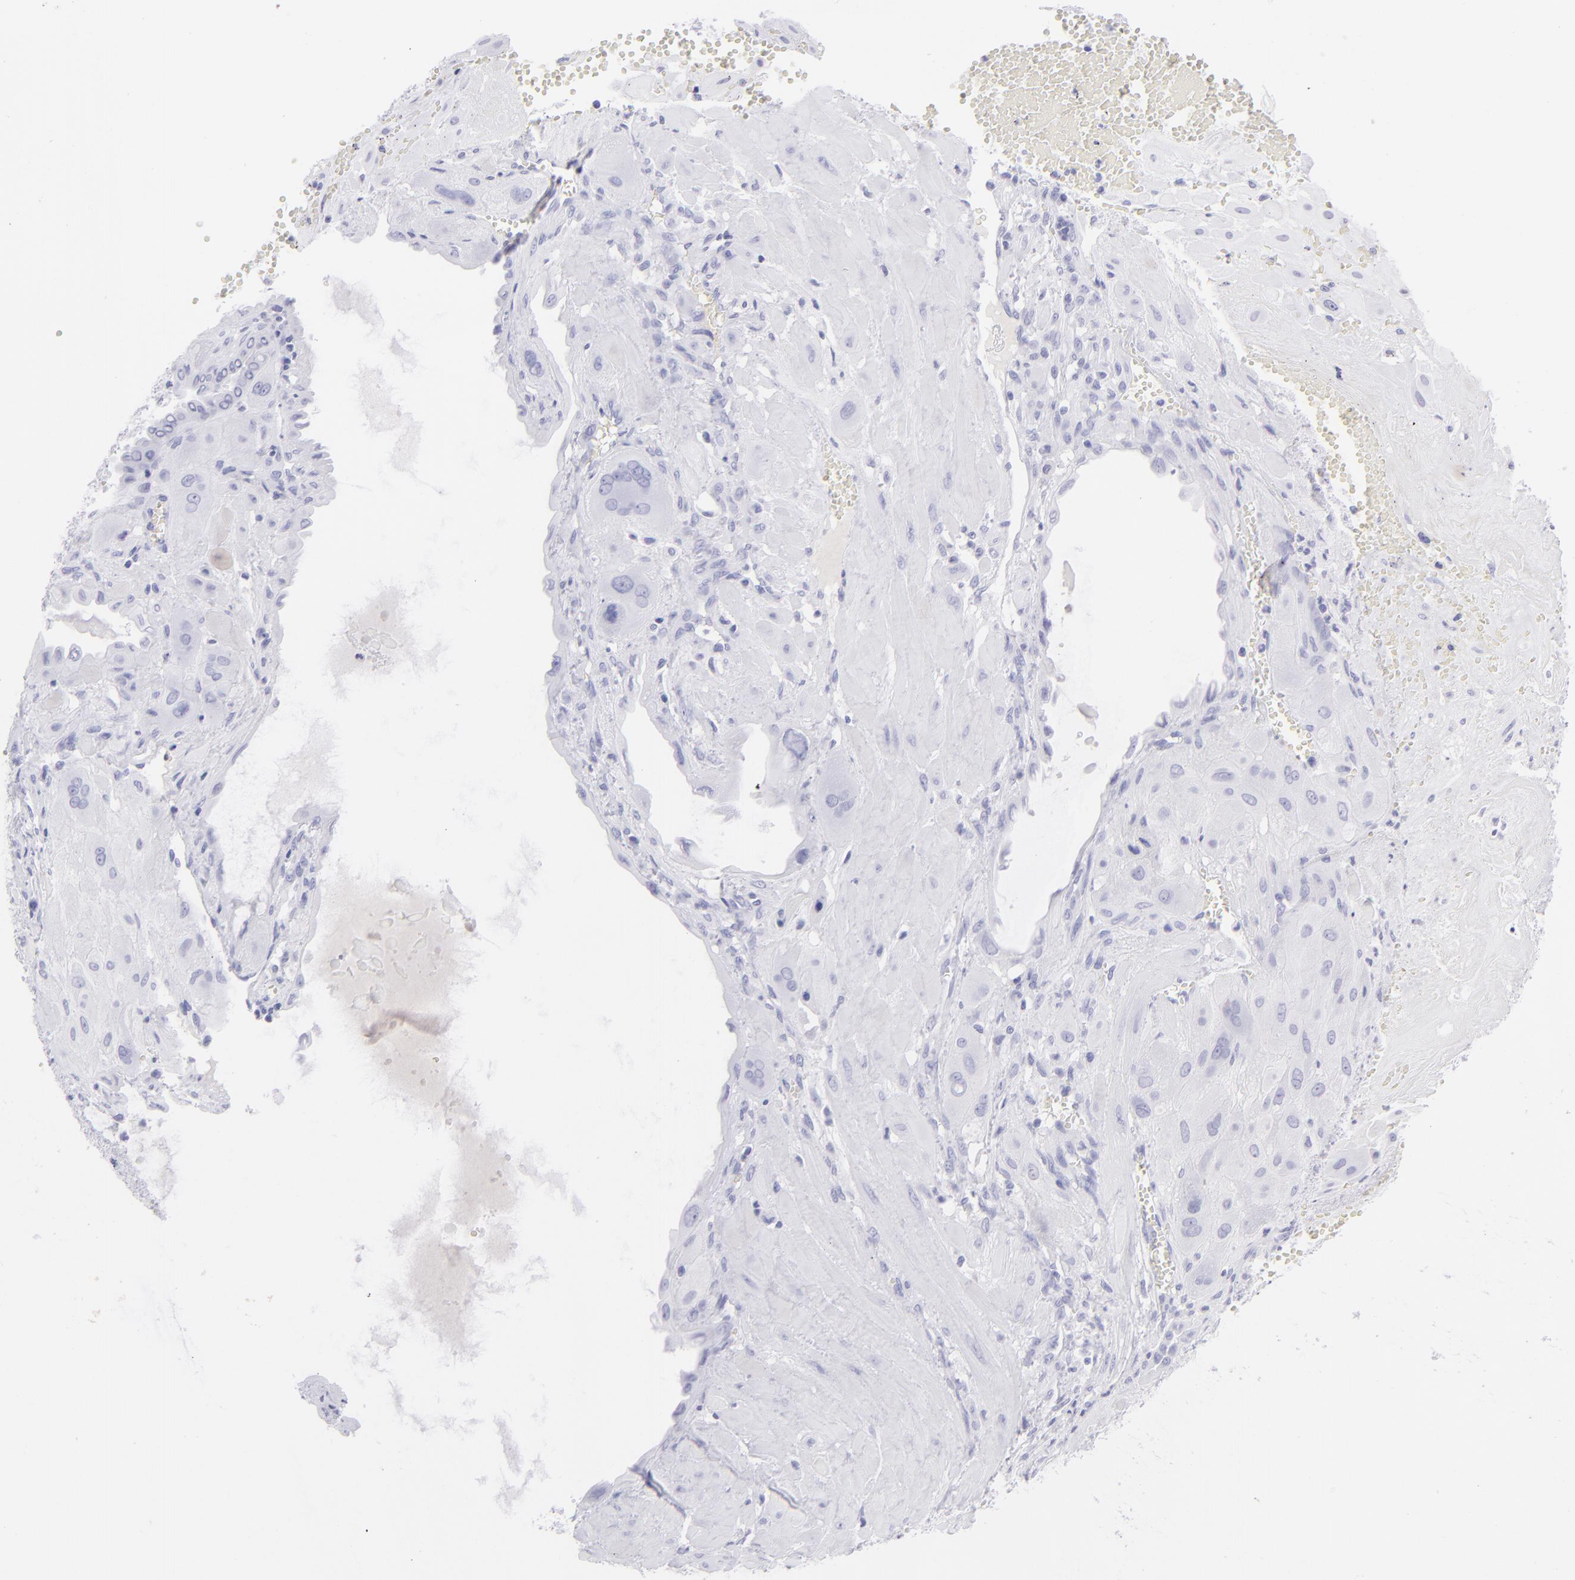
{"staining": {"intensity": "negative", "quantity": "none", "location": "none"}, "tissue": "cervical cancer", "cell_type": "Tumor cells", "image_type": "cancer", "snomed": [{"axis": "morphology", "description": "Squamous cell carcinoma, NOS"}, {"axis": "topography", "description": "Cervix"}], "caption": "This is a image of immunohistochemistry (IHC) staining of cervical squamous cell carcinoma, which shows no positivity in tumor cells.", "gene": "SLC1A2", "patient": {"sex": "female", "age": 34}}